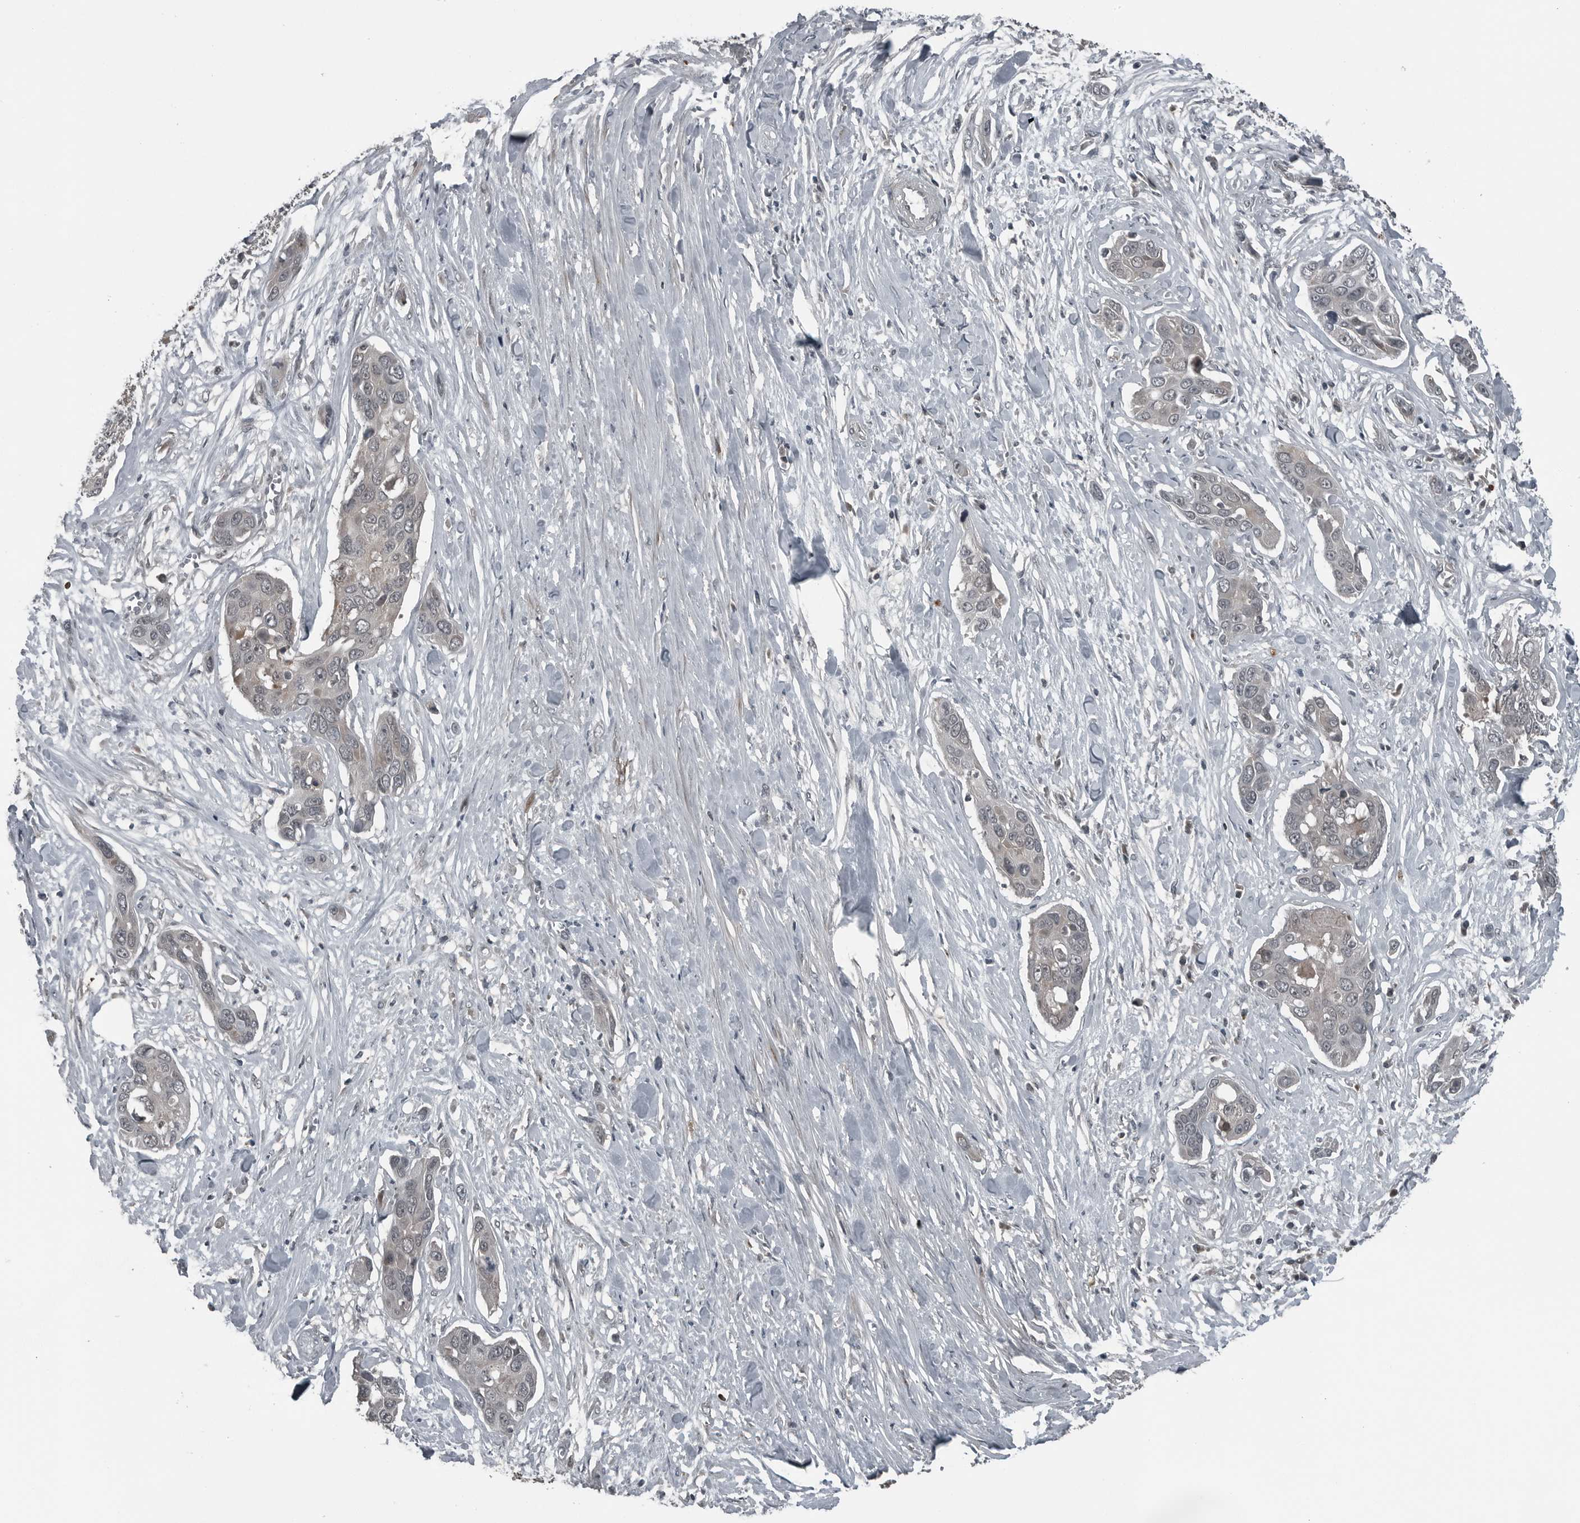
{"staining": {"intensity": "negative", "quantity": "none", "location": "none"}, "tissue": "pancreatic cancer", "cell_type": "Tumor cells", "image_type": "cancer", "snomed": [{"axis": "morphology", "description": "Adenocarcinoma, NOS"}, {"axis": "topography", "description": "Pancreas"}], "caption": "A histopathology image of pancreatic cancer stained for a protein reveals no brown staining in tumor cells.", "gene": "GAK", "patient": {"sex": "female", "age": 60}}